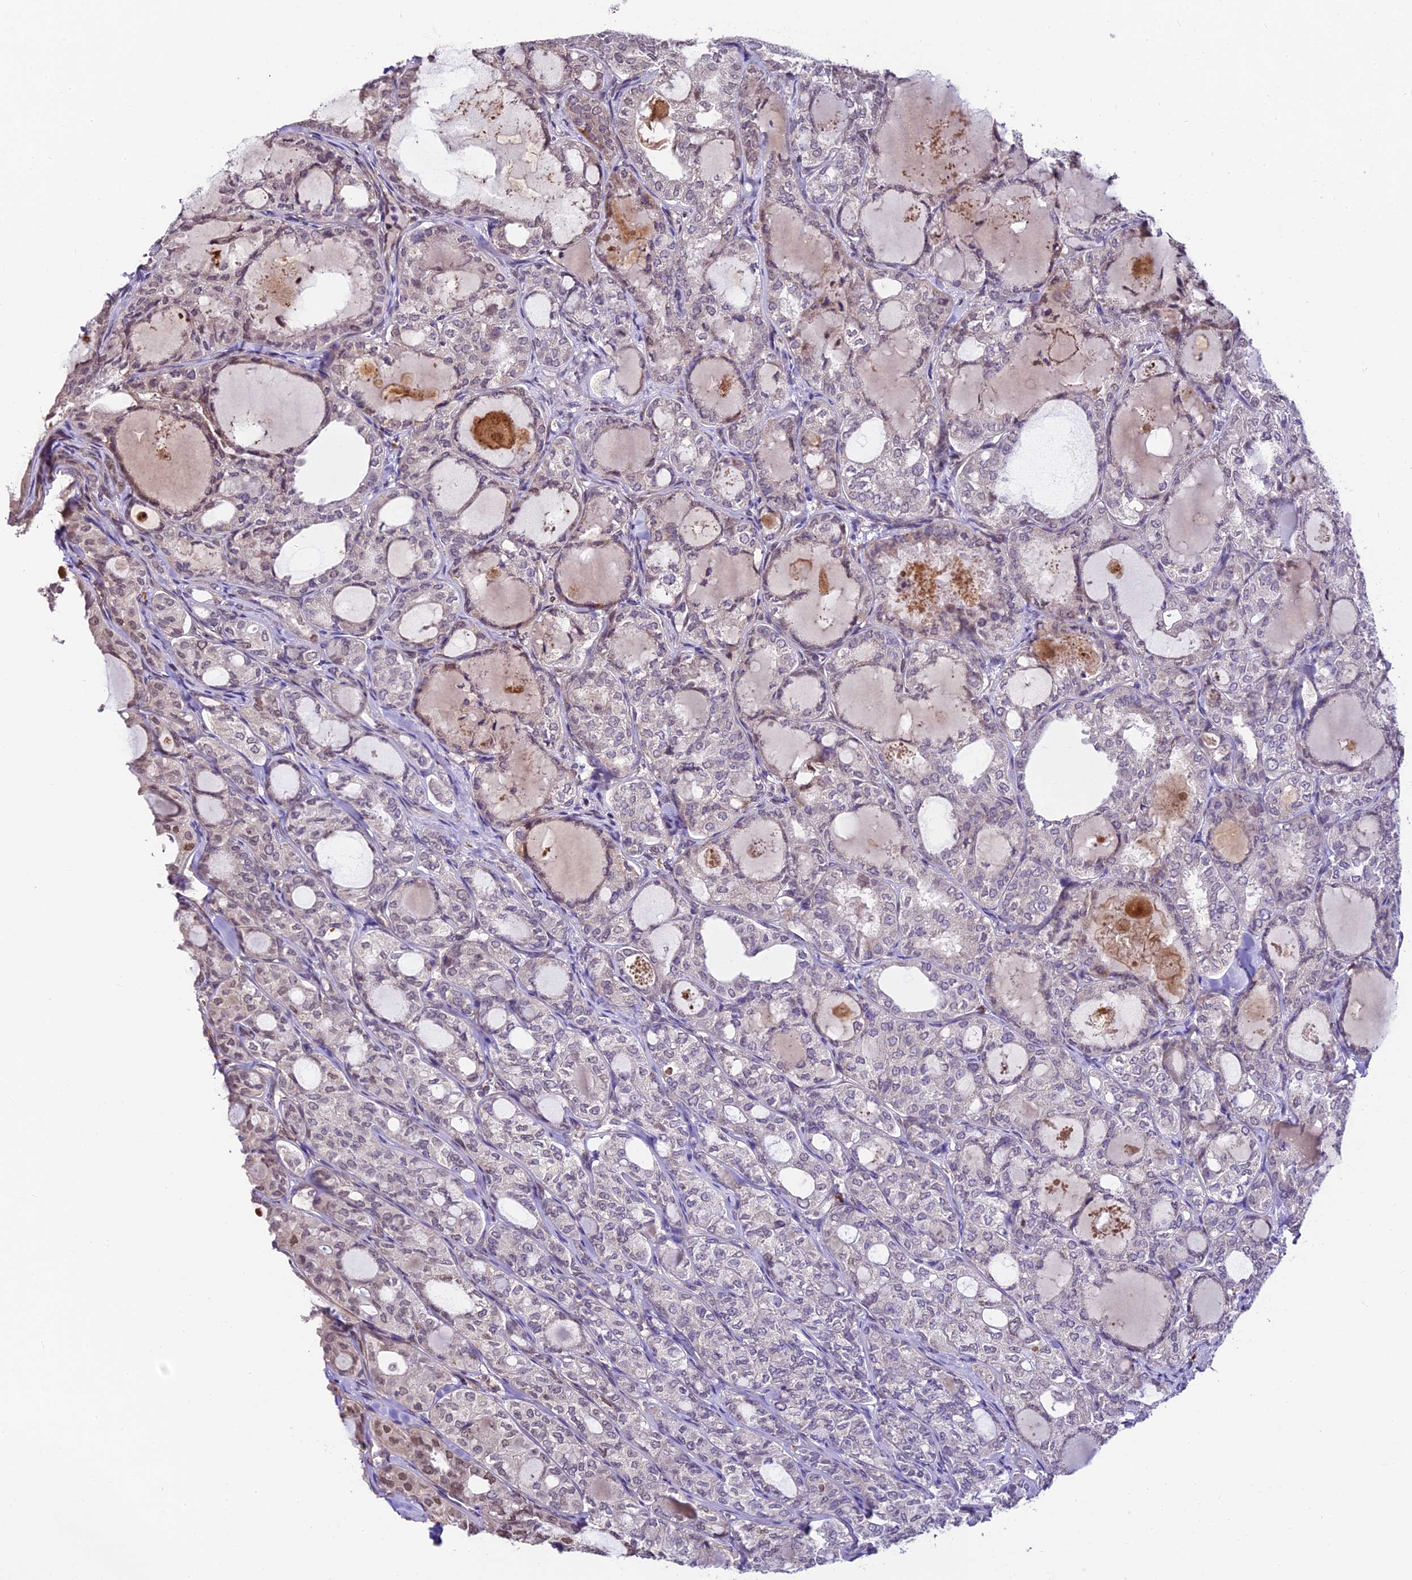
{"staining": {"intensity": "moderate", "quantity": "25%-75%", "location": "nuclear"}, "tissue": "thyroid cancer", "cell_type": "Tumor cells", "image_type": "cancer", "snomed": [{"axis": "morphology", "description": "Follicular adenoma carcinoma, NOS"}, {"axis": "topography", "description": "Thyroid gland"}], "caption": "Immunohistochemistry of human follicular adenoma carcinoma (thyroid) exhibits medium levels of moderate nuclear positivity in approximately 25%-75% of tumor cells.", "gene": "TRIM22", "patient": {"sex": "male", "age": 75}}